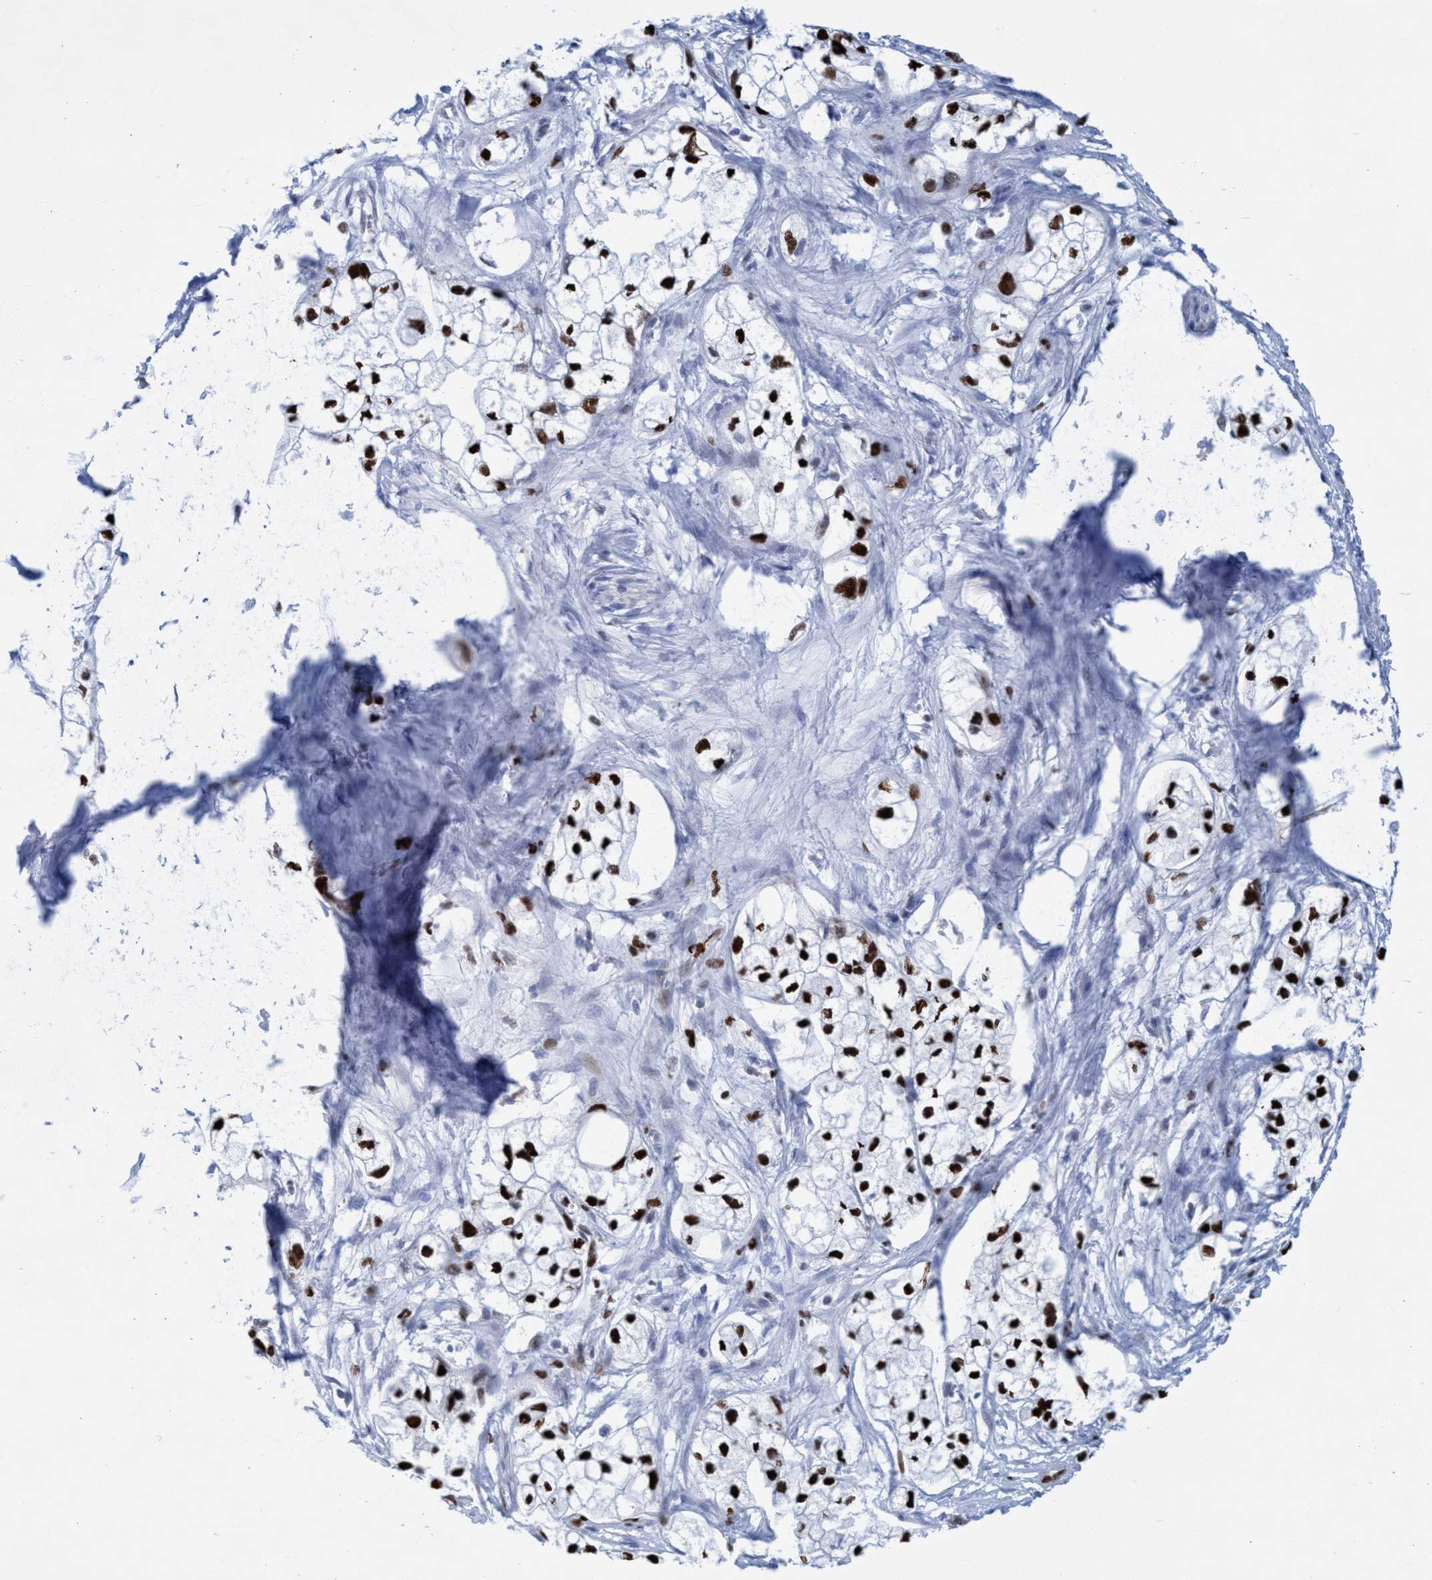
{"staining": {"intensity": "strong", "quantity": ">75%", "location": "nuclear"}, "tissue": "pancreatic cancer", "cell_type": "Tumor cells", "image_type": "cancer", "snomed": [{"axis": "morphology", "description": "Adenocarcinoma, NOS"}, {"axis": "topography", "description": "Pancreas"}], "caption": "Tumor cells display strong nuclear positivity in about >75% of cells in pancreatic adenocarcinoma. The staining was performed using DAB (3,3'-diaminobenzidine), with brown indicating positive protein expression. Nuclei are stained blue with hematoxylin.", "gene": "R3HCC1", "patient": {"sex": "male", "age": 74}}